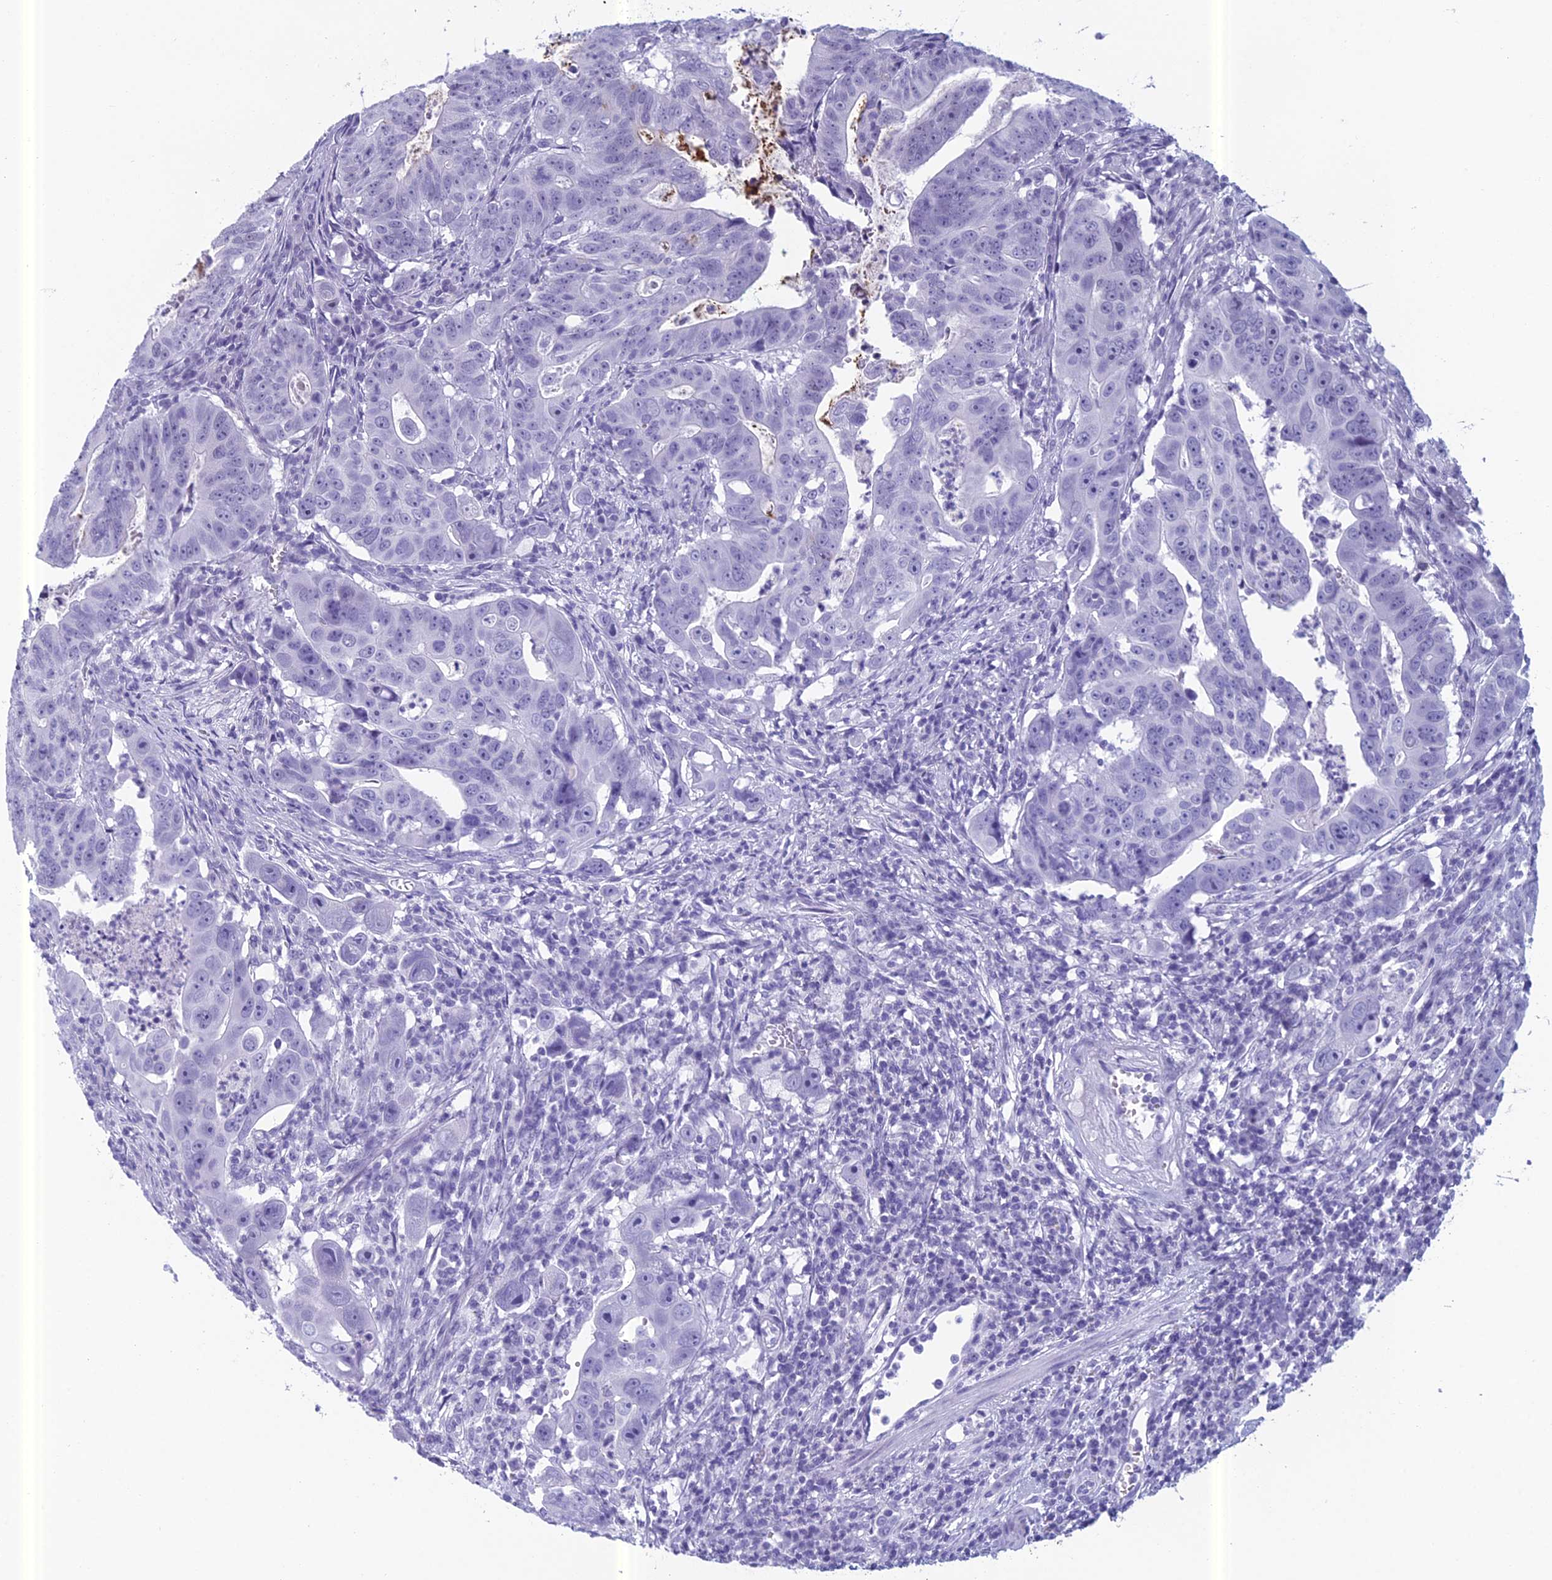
{"staining": {"intensity": "negative", "quantity": "none", "location": "none"}, "tissue": "colorectal cancer", "cell_type": "Tumor cells", "image_type": "cancer", "snomed": [{"axis": "morphology", "description": "Adenocarcinoma, NOS"}, {"axis": "topography", "description": "Rectum"}], "caption": "Tumor cells show no significant protein expression in adenocarcinoma (colorectal). (Immunohistochemistry, brightfield microscopy, high magnification).", "gene": "RGS17", "patient": {"sex": "male", "age": 69}}